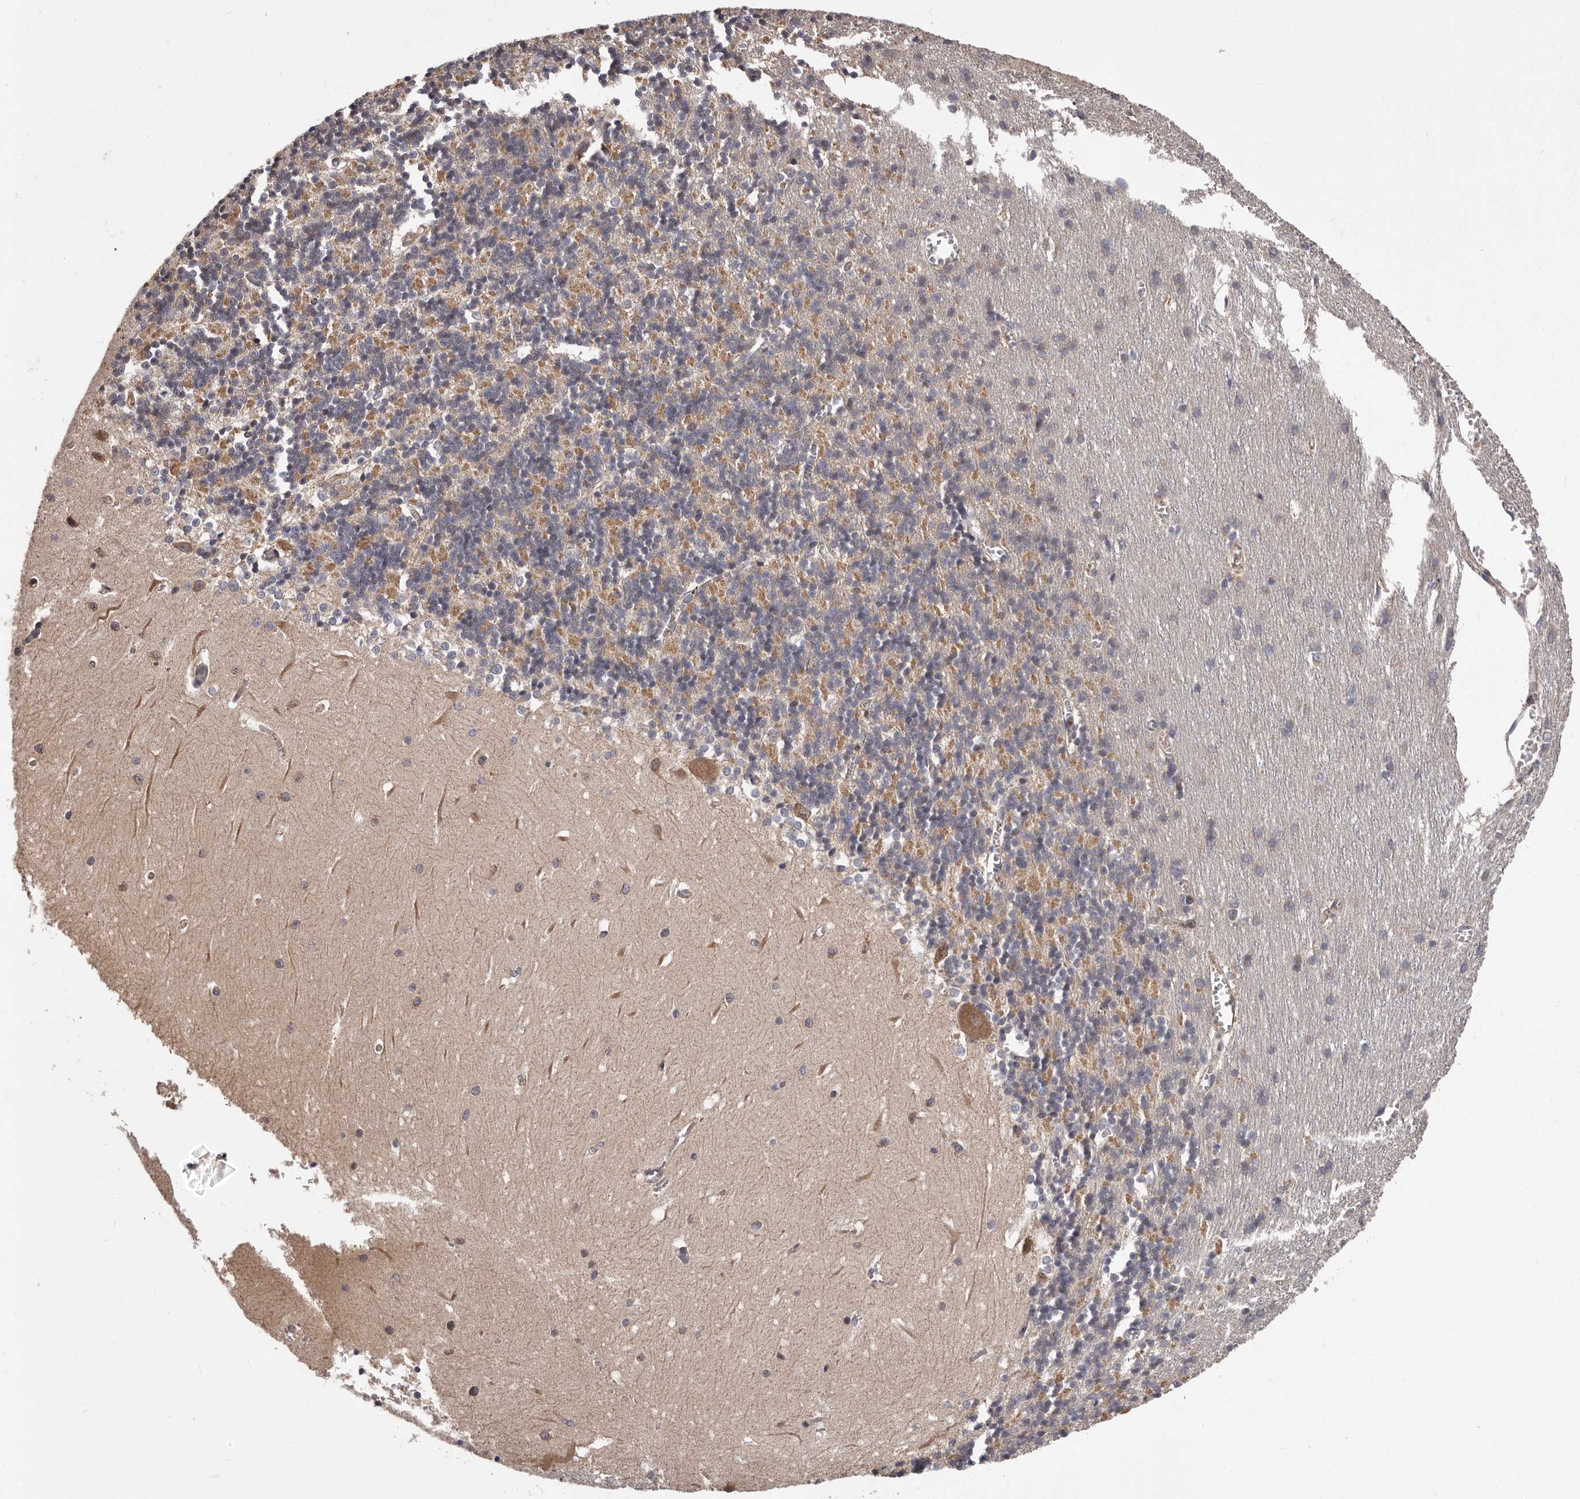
{"staining": {"intensity": "moderate", "quantity": "25%-75%", "location": "cytoplasmic/membranous"}, "tissue": "cerebellum", "cell_type": "Cells in granular layer", "image_type": "normal", "snomed": [{"axis": "morphology", "description": "Normal tissue, NOS"}, {"axis": "topography", "description": "Cerebellum"}], "caption": "The immunohistochemical stain labels moderate cytoplasmic/membranous staining in cells in granular layer of unremarkable cerebellum. (DAB = brown stain, brightfield microscopy at high magnification).", "gene": "VPS37A", "patient": {"sex": "male", "age": 37}}